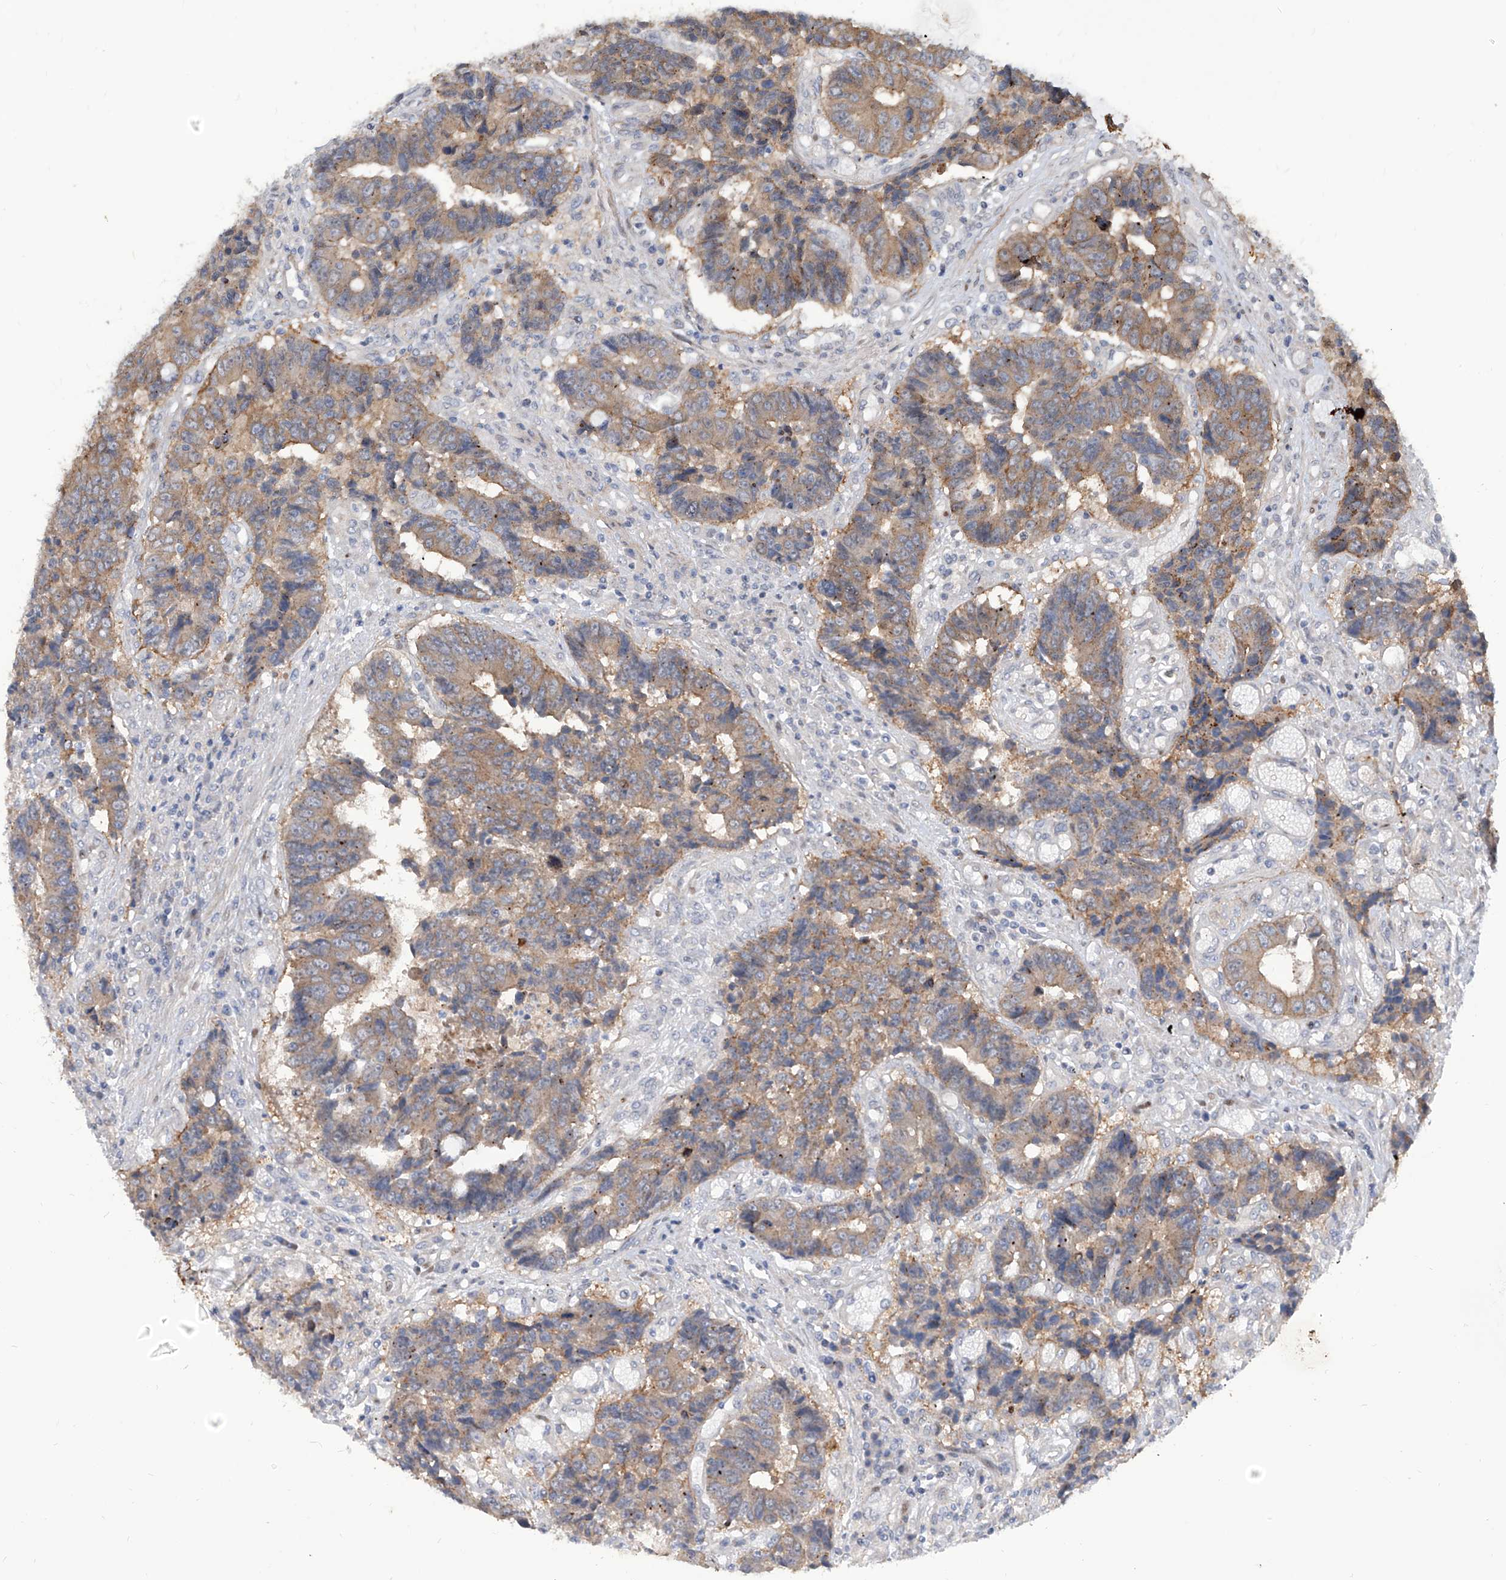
{"staining": {"intensity": "moderate", "quantity": ">75%", "location": "cytoplasmic/membranous"}, "tissue": "colorectal cancer", "cell_type": "Tumor cells", "image_type": "cancer", "snomed": [{"axis": "morphology", "description": "Adenocarcinoma, NOS"}, {"axis": "topography", "description": "Rectum"}], "caption": "The image demonstrates staining of colorectal adenocarcinoma, revealing moderate cytoplasmic/membranous protein positivity (brown color) within tumor cells.", "gene": "LRRC1", "patient": {"sex": "male", "age": 84}}